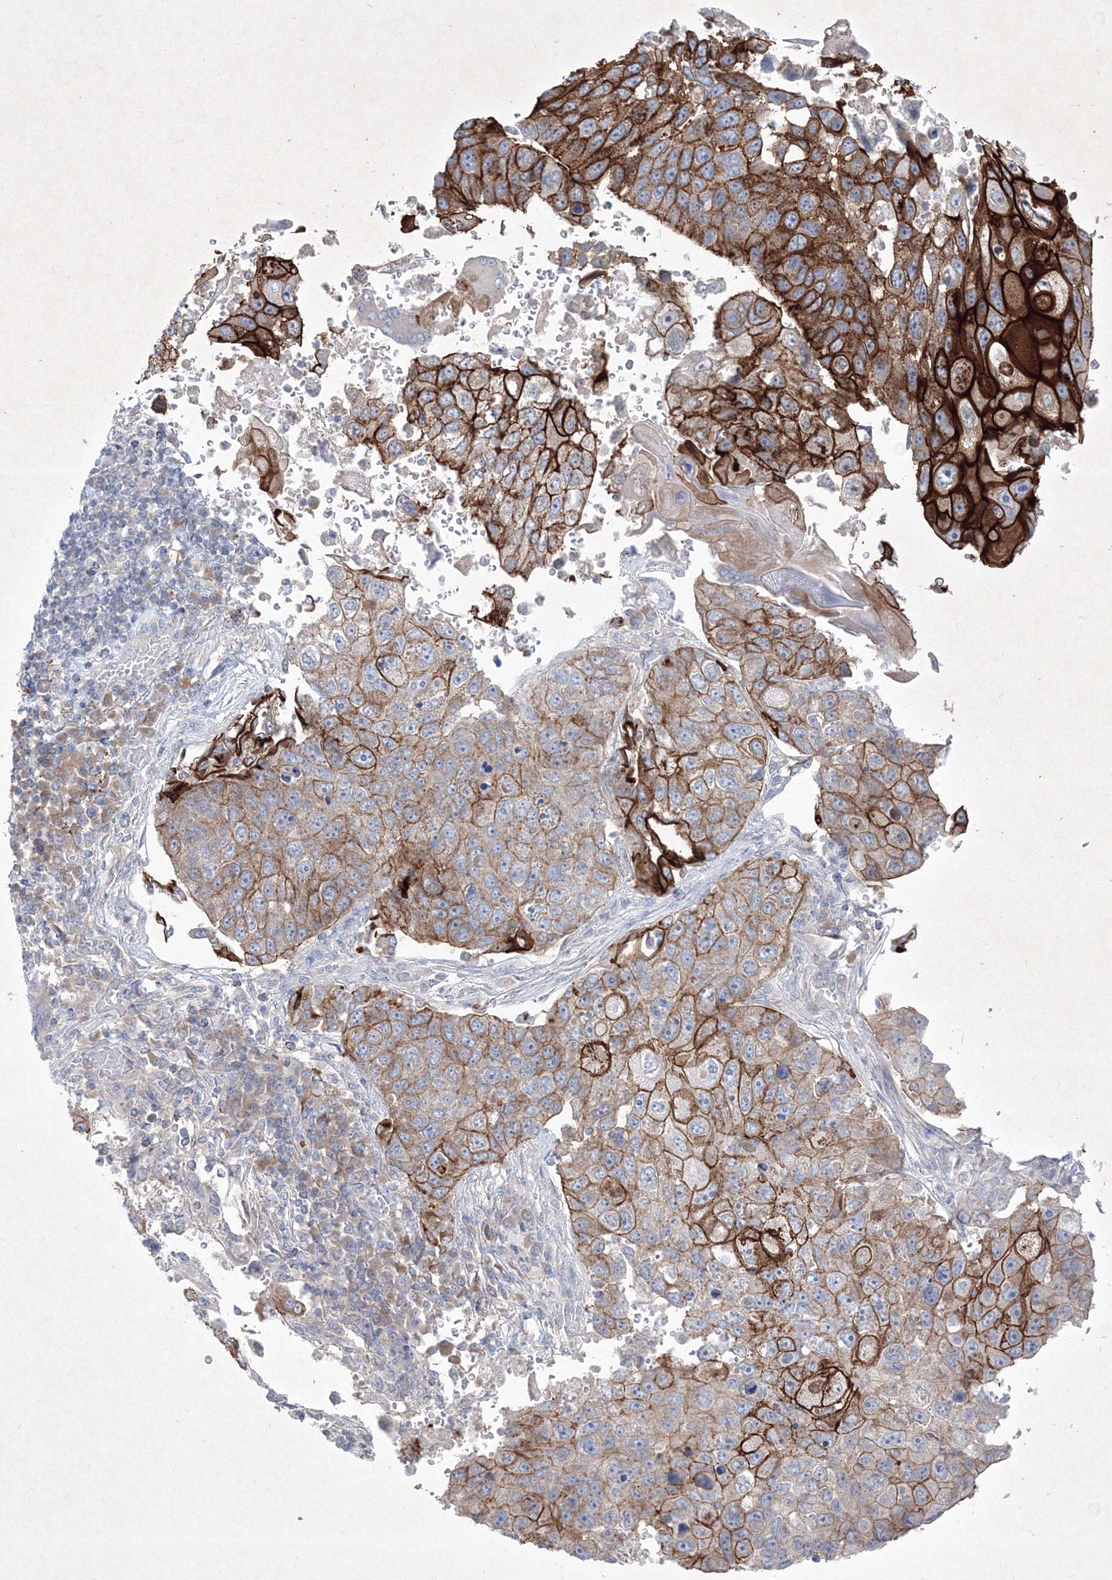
{"staining": {"intensity": "strong", "quantity": ">75%", "location": "cytoplasmic/membranous"}, "tissue": "lung cancer", "cell_type": "Tumor cells", "image_type": "cancer", "snomed": [{"axis": "morphology", "description": "Squamous cell carcinoma, NOS"}, {"axis": "topography", "description": "Lung"}], "caption": "Lung squamous cell carcinoma stained with DAB (3,3'-diaminobenzidine) IHC demonstrates high levels of strong cytoplasmic/membranous positivity in about >75% of tumor cells. Nuclei are stained in blue.", "gene": "TMEM139", "patient": {"sex": "male", "age": 61}}